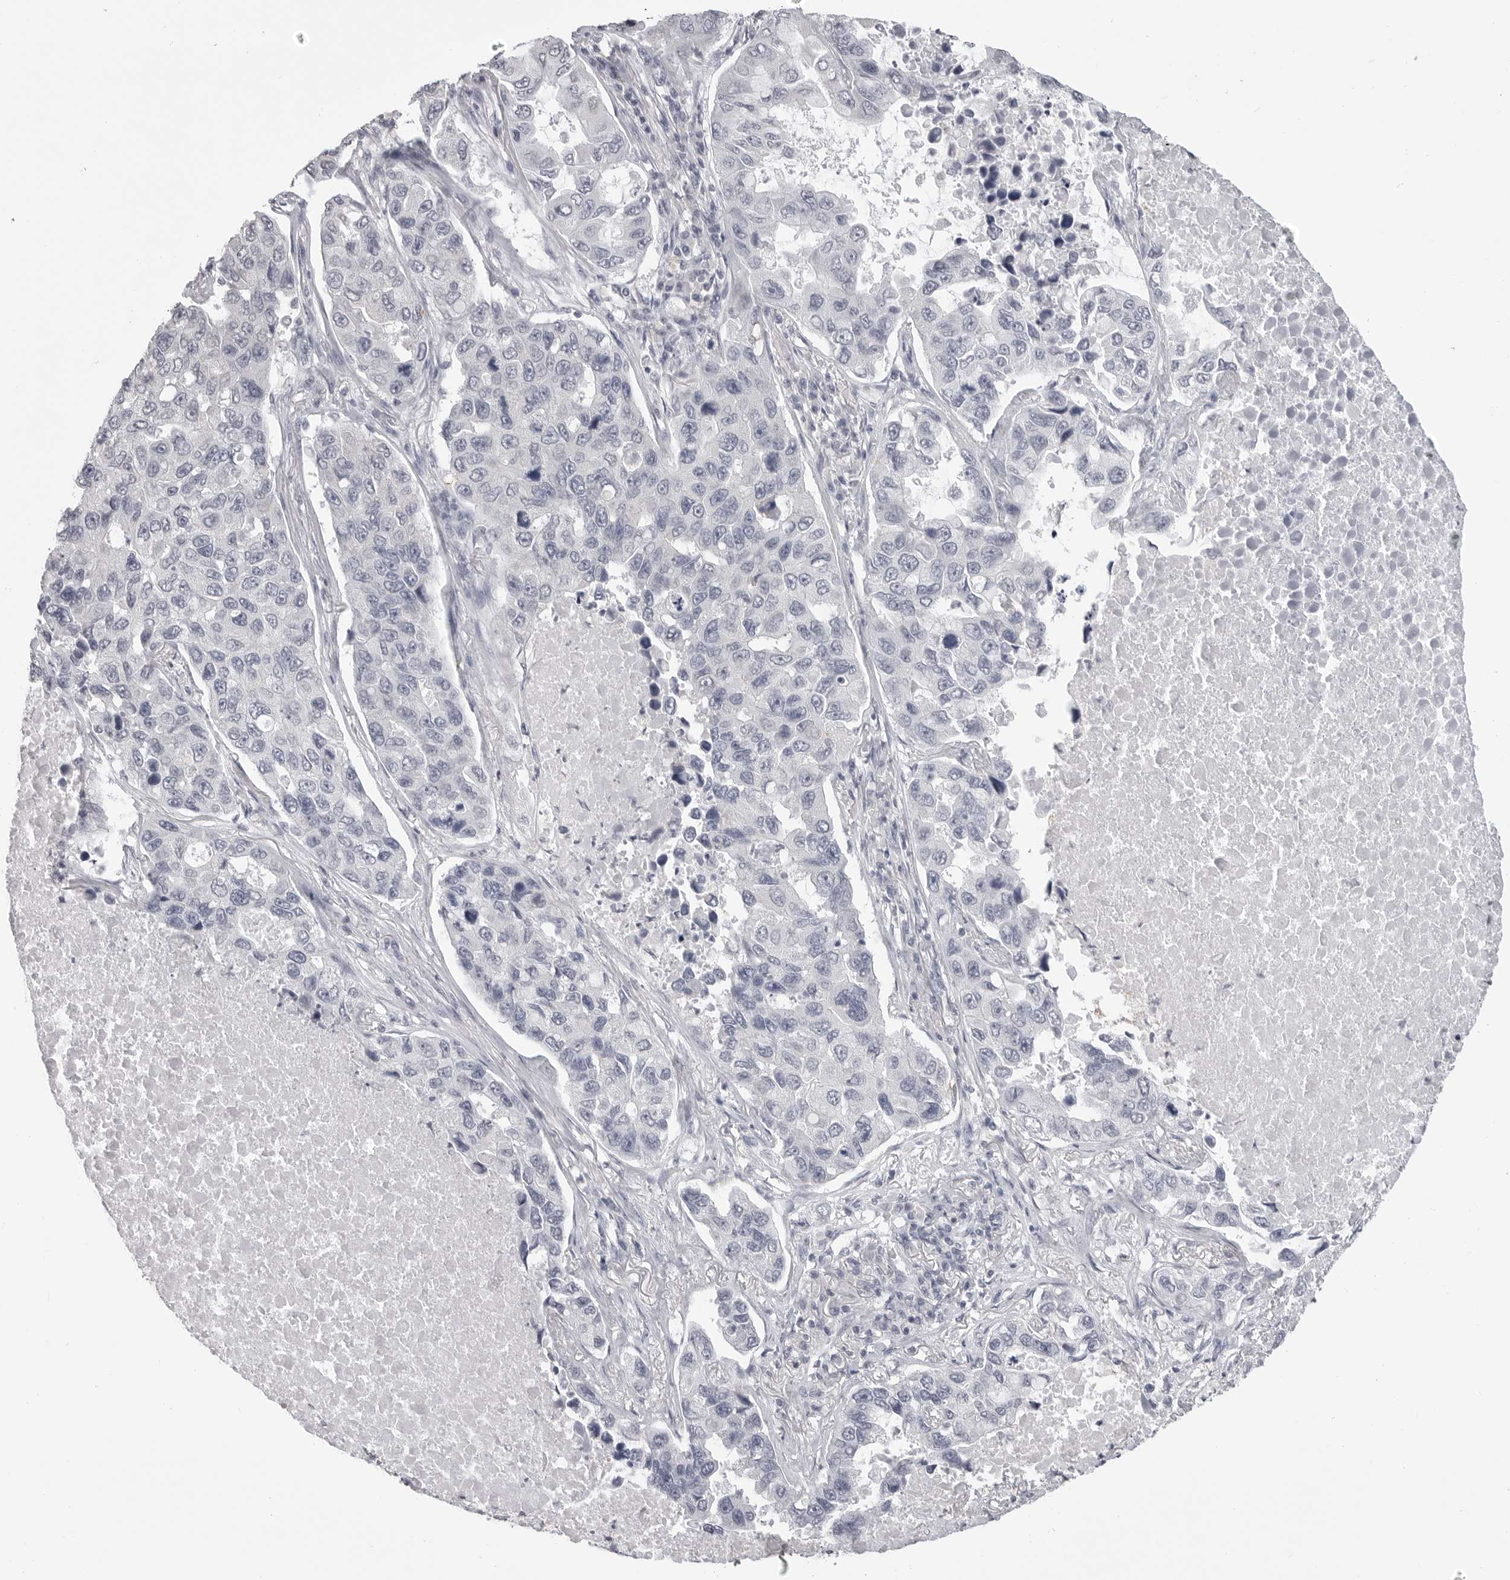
{"staining": {"intensity": "negative", "quantity": "none", "location": "none"}, "tissue": "lung cancer", "cell_type": "Tumor cells", "image_type": "cancer", "snomed": [{"axis": "morphology", "description": "Adenocarcinoma, NOS"}, {"axis": "topography", "description": "Lung"}], "caption": "The IHC histopathology image has no significant positivity in tumor cells of lung cancer tissue.", "gene": "PRSS1", "patient": {"sex": "male", "age": 64}}